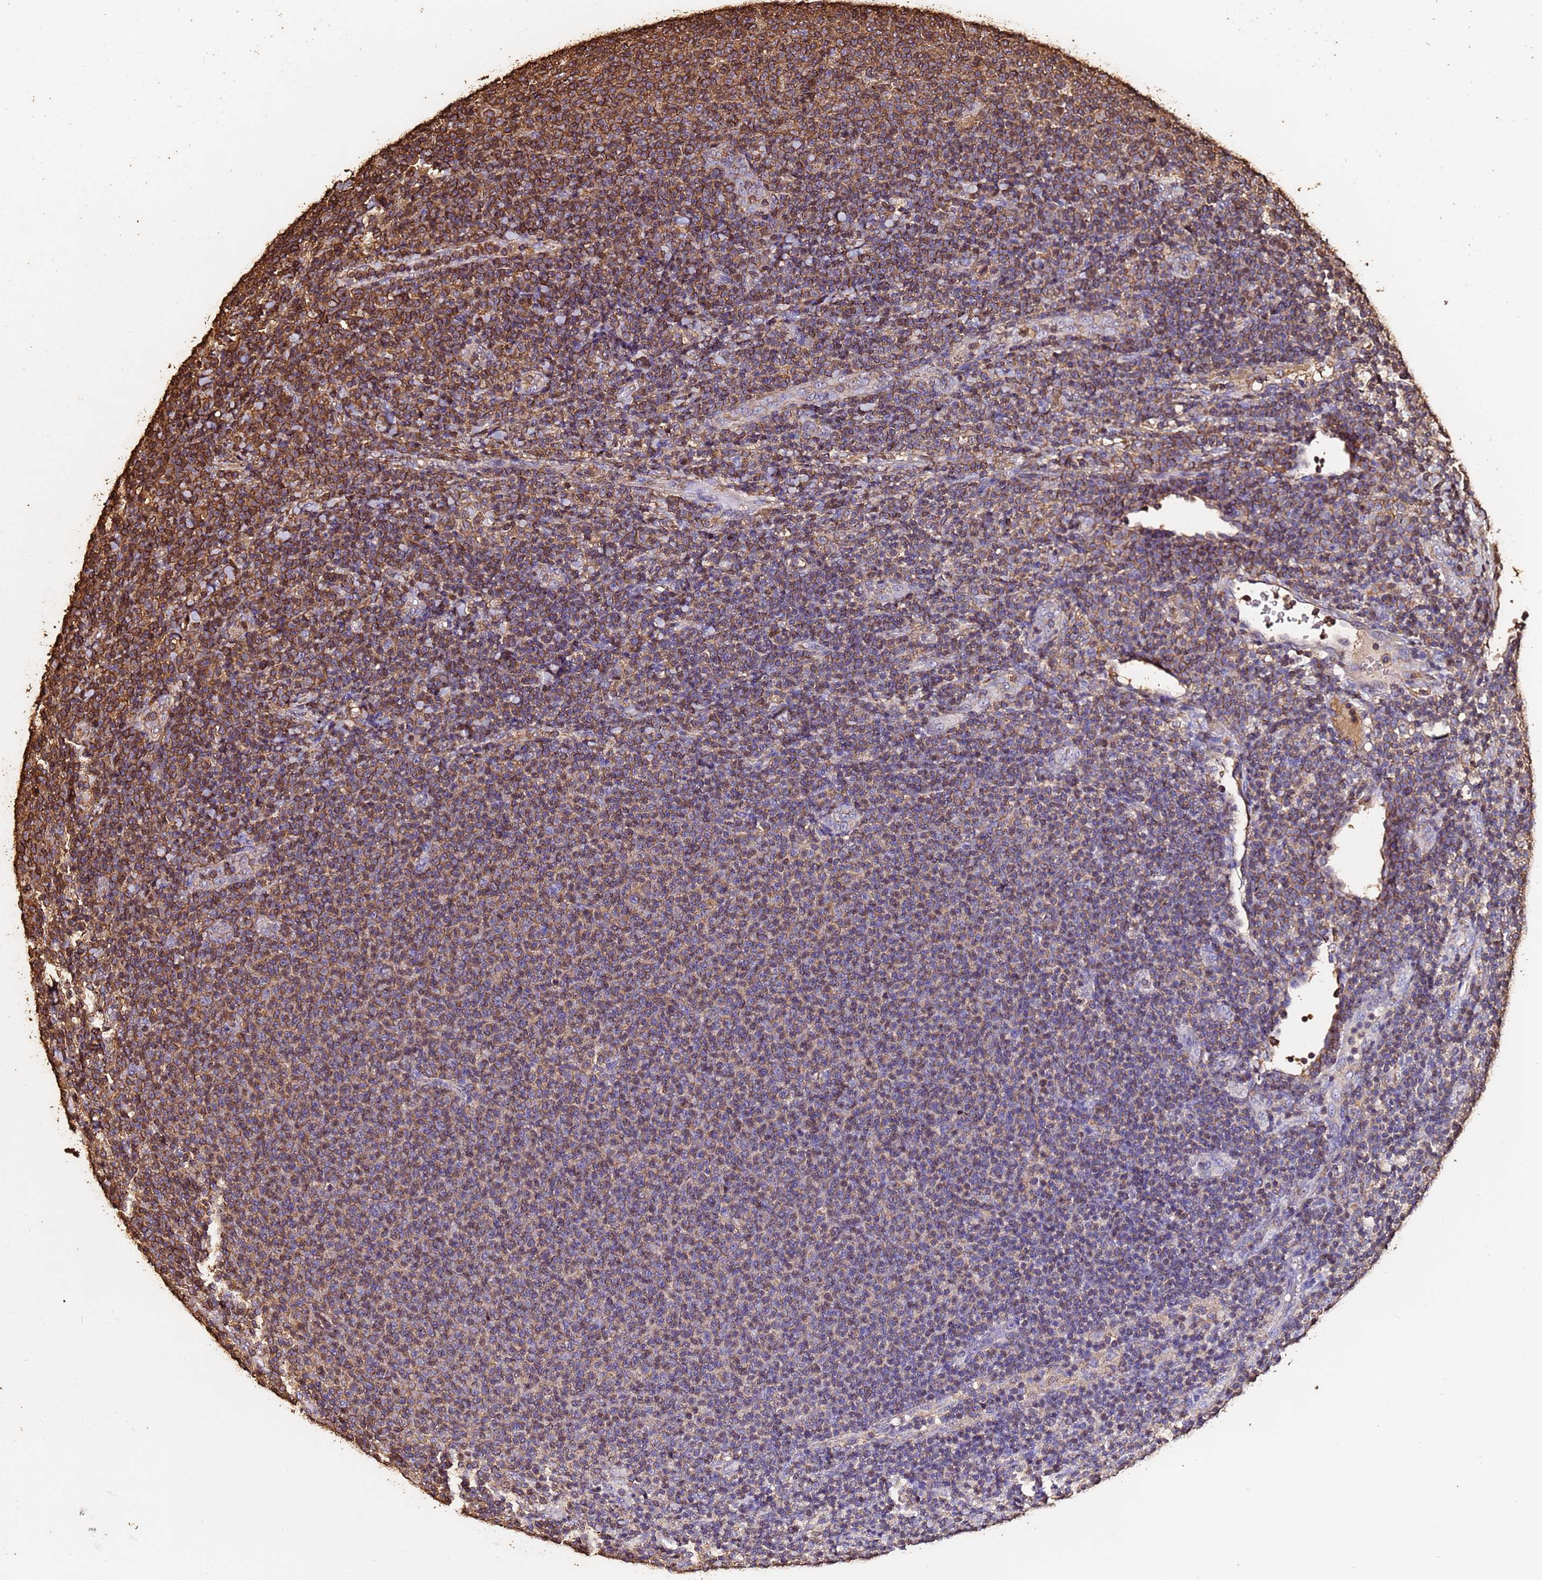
{"staining": {"intensity": "moderate", "quantity": "25%-75%", "location": "cytoplasmic/membranous"}, "tissue": "lymphoma", "cell_type": "Tumor cells", "image_type": "cancer", "snomed": [{"axis": "morphology", "description": "Malignant lymphoma, non-Hodgkin's type, Low grade"}, {"axis": "topography", "description": "Lymph node"}], "caption": "High-power microscopy captured an immunohistochemistry micrograph of lymphoma, revealing moderate cytoplasmic/membranous expression in about 25%-75% of tumor cells.", "gene": "ACTB", "patient": {"sex": "male", "age": 66}}